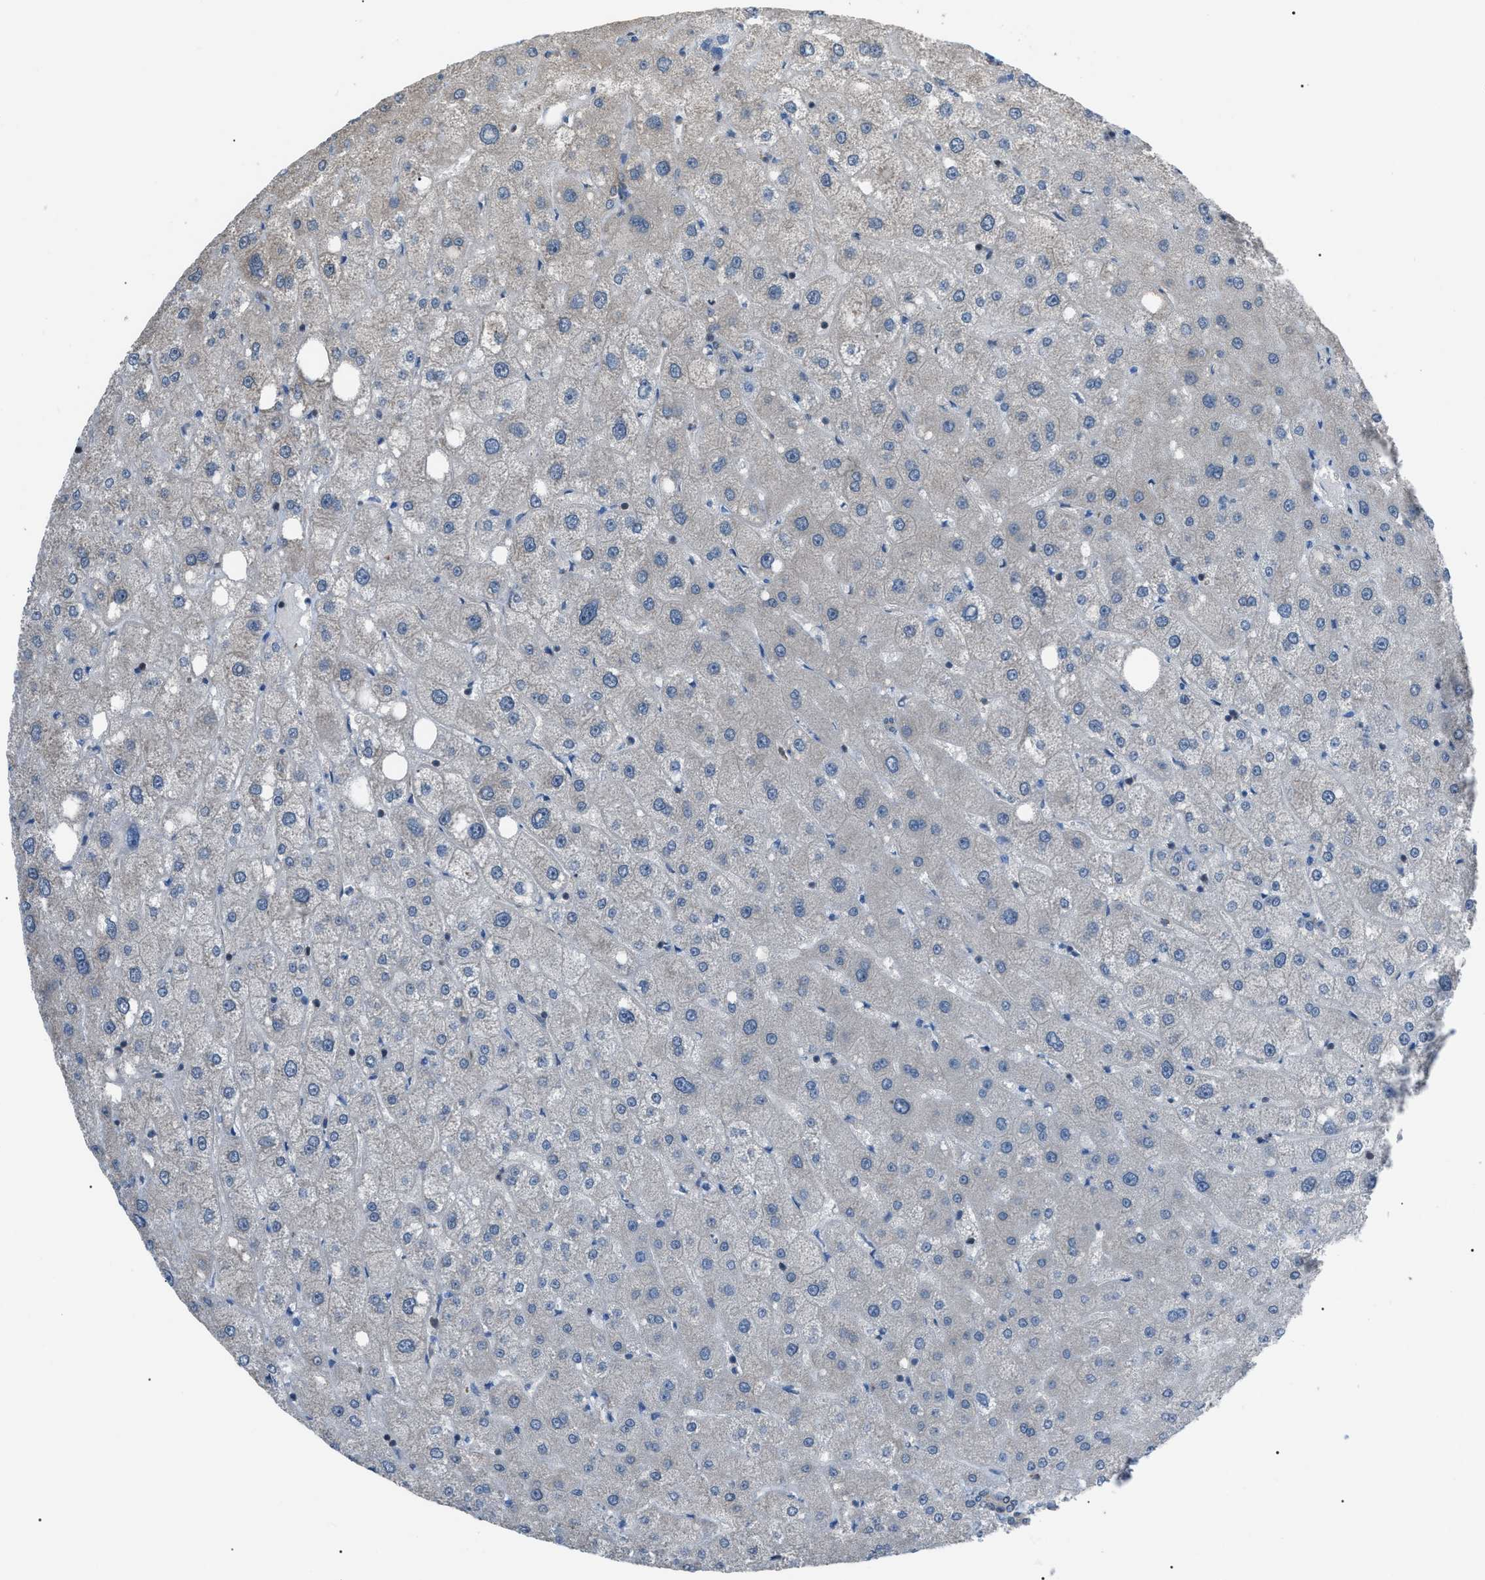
{"staining": {"intensity": "weak", "quantity": "<25%", "location": "cytoplasmic/membranous"}, "tissue": "liver", "cell_type": "Cholangiocytes", "image_type": "normal", "snomed": [{"axis": "morphology", "description": "Normal tissue, NOS"}, {"axis": "topography", "description": "Liver"}], "caption": "Normal liver was stained to show a protein in brown. There is no significant positivity in cholangiocytes. (DAB IHC visualized using brightfield microscopy, high magnification).", "gene": "PDCD5", "patient": {"sex": "male", "age": 73}}